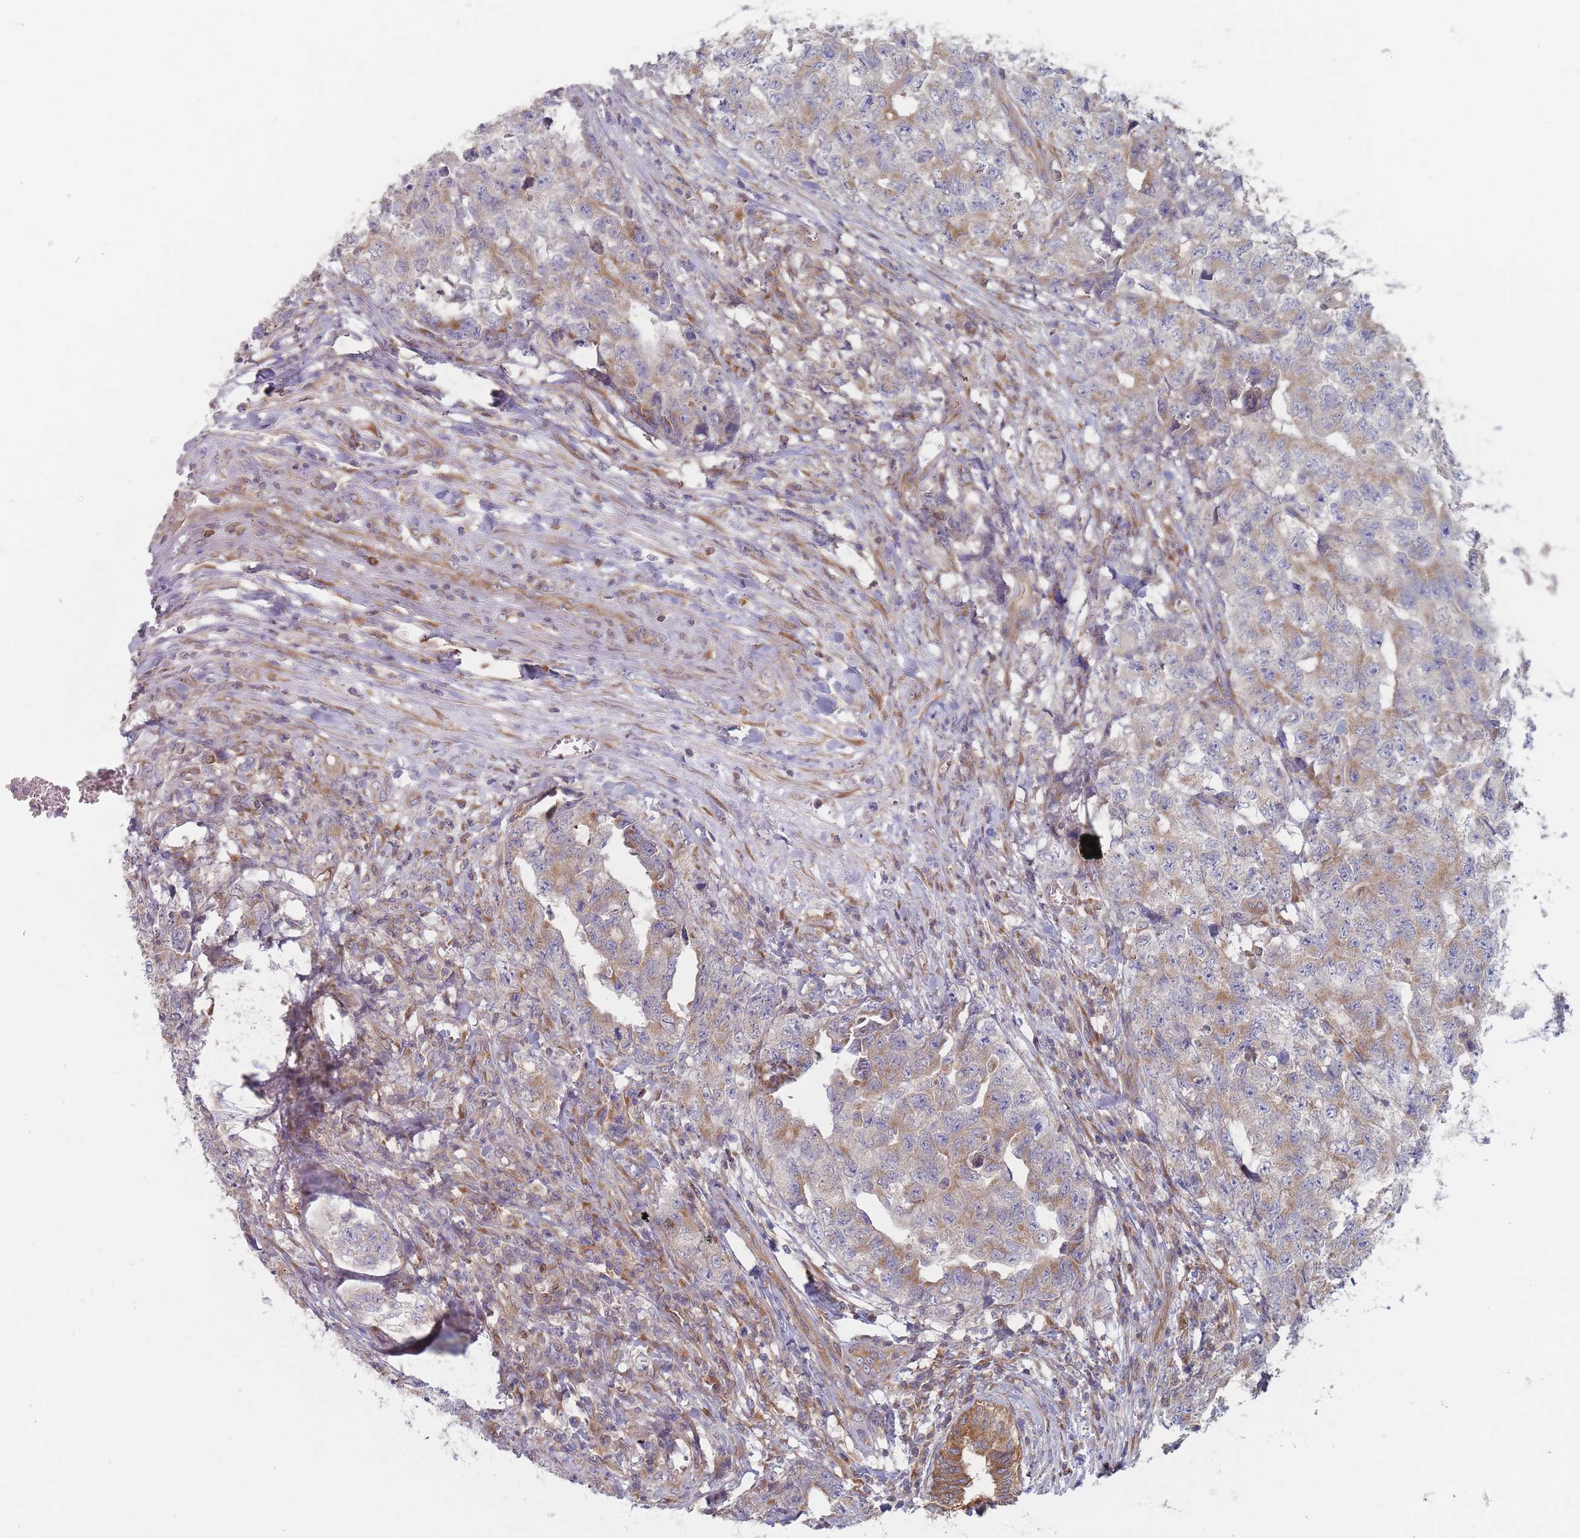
{"staining": {"intensity": "moderate", "quantity": "<25%", "location": "cytoplasmic/membranous"}, "tissue": "testis cancer", "cell_type": "Tumor cells", "image_type": "cancer", "snomed": [{"axis": "morphology", "description": "Carcinoma, Embryonal, NOS"}, {"axis": "topography", "description": "Testis"}], "caption": "Embryonal carcinoma (testis) was stained to show a protein in brown. There is low levels of moderate cytoplasmic/membranous expression in approximately <25% of tumor cells.", "gene": "KDSR", "patient": {"sex": "male", "age": 31}}